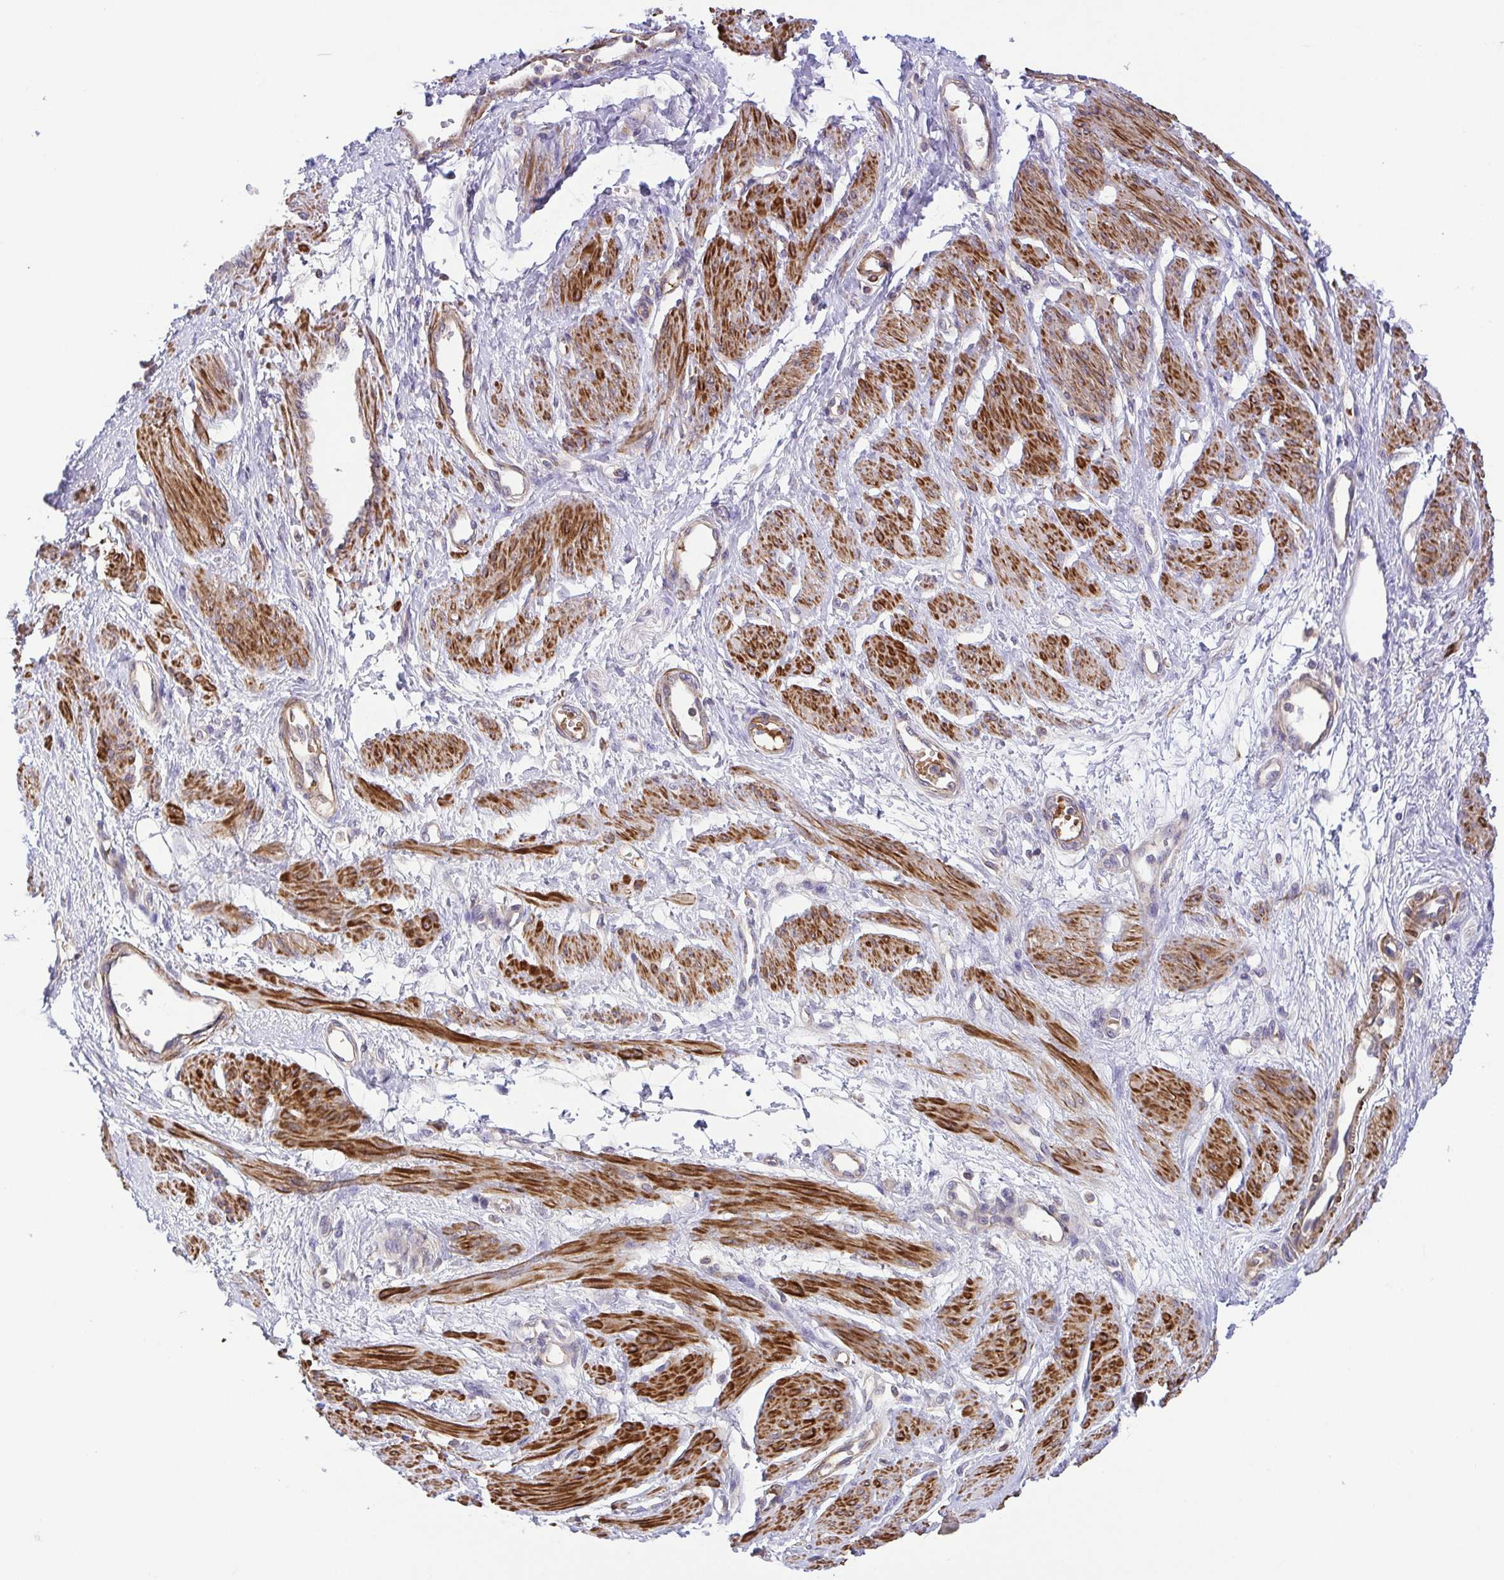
{"staining": {"intensity": "strong", "quantity": ">75%", "location": "cytoplasmic/membranous"}, "tissue": "smooth muscle", "cell_type": "Smooth muscle cells", "image_type": "normal", "snomed": [{"axis": "morphology", "description": "Normal tissue, NOS"}, {"axis": "topography", "description": "Smooth muscle"}, {"axis": "topography", "description": "Uterus"}], "caption": "Immunohistochemical staining of normal human smooth muscle exhibits >75% levels of strong cytoplasmic/membranous protein staining in approximately >75% of smooth muscle cells.", "gene": "IDE", "patient": {"sex": "female", "age": 39}}